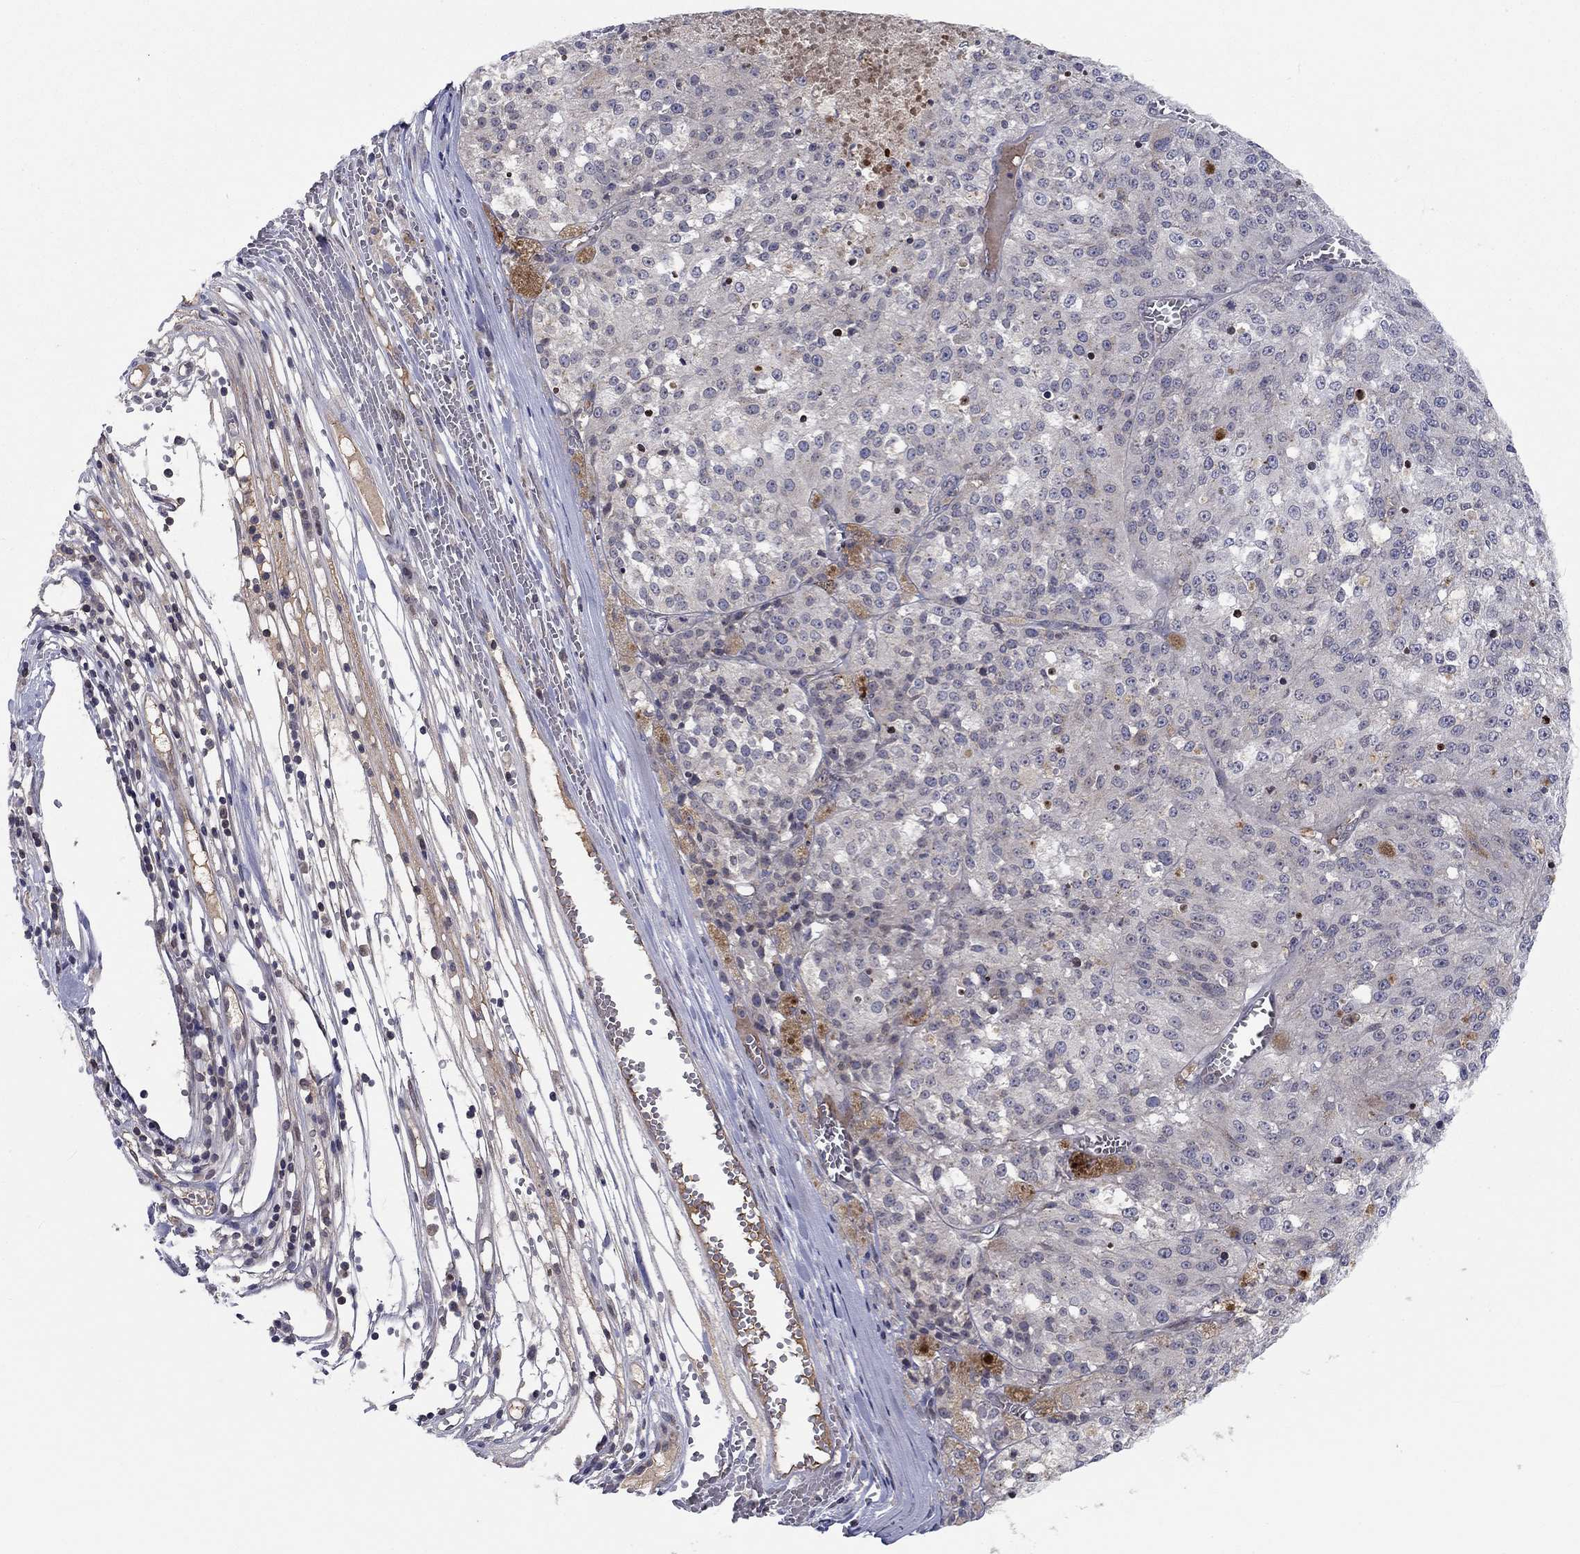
{"staining": {"intensity": "negative", "quantity": "none", "location": "none"}, "tissue": "melanoma", "cell_type": "Tumor cells", "image_type": "cancer", "snomed": [{"axis": "morphology", "description": "Malignant melanoma, Metastatic site"}, {"axis": "topography", "description": "Lymph node"}], "caption": "The micrograph exhibits no staining of tumor cells in malignant melanoma (metastatic site).", "gene": "CETN3", "patient": {"sex": "female", "age": 64}}